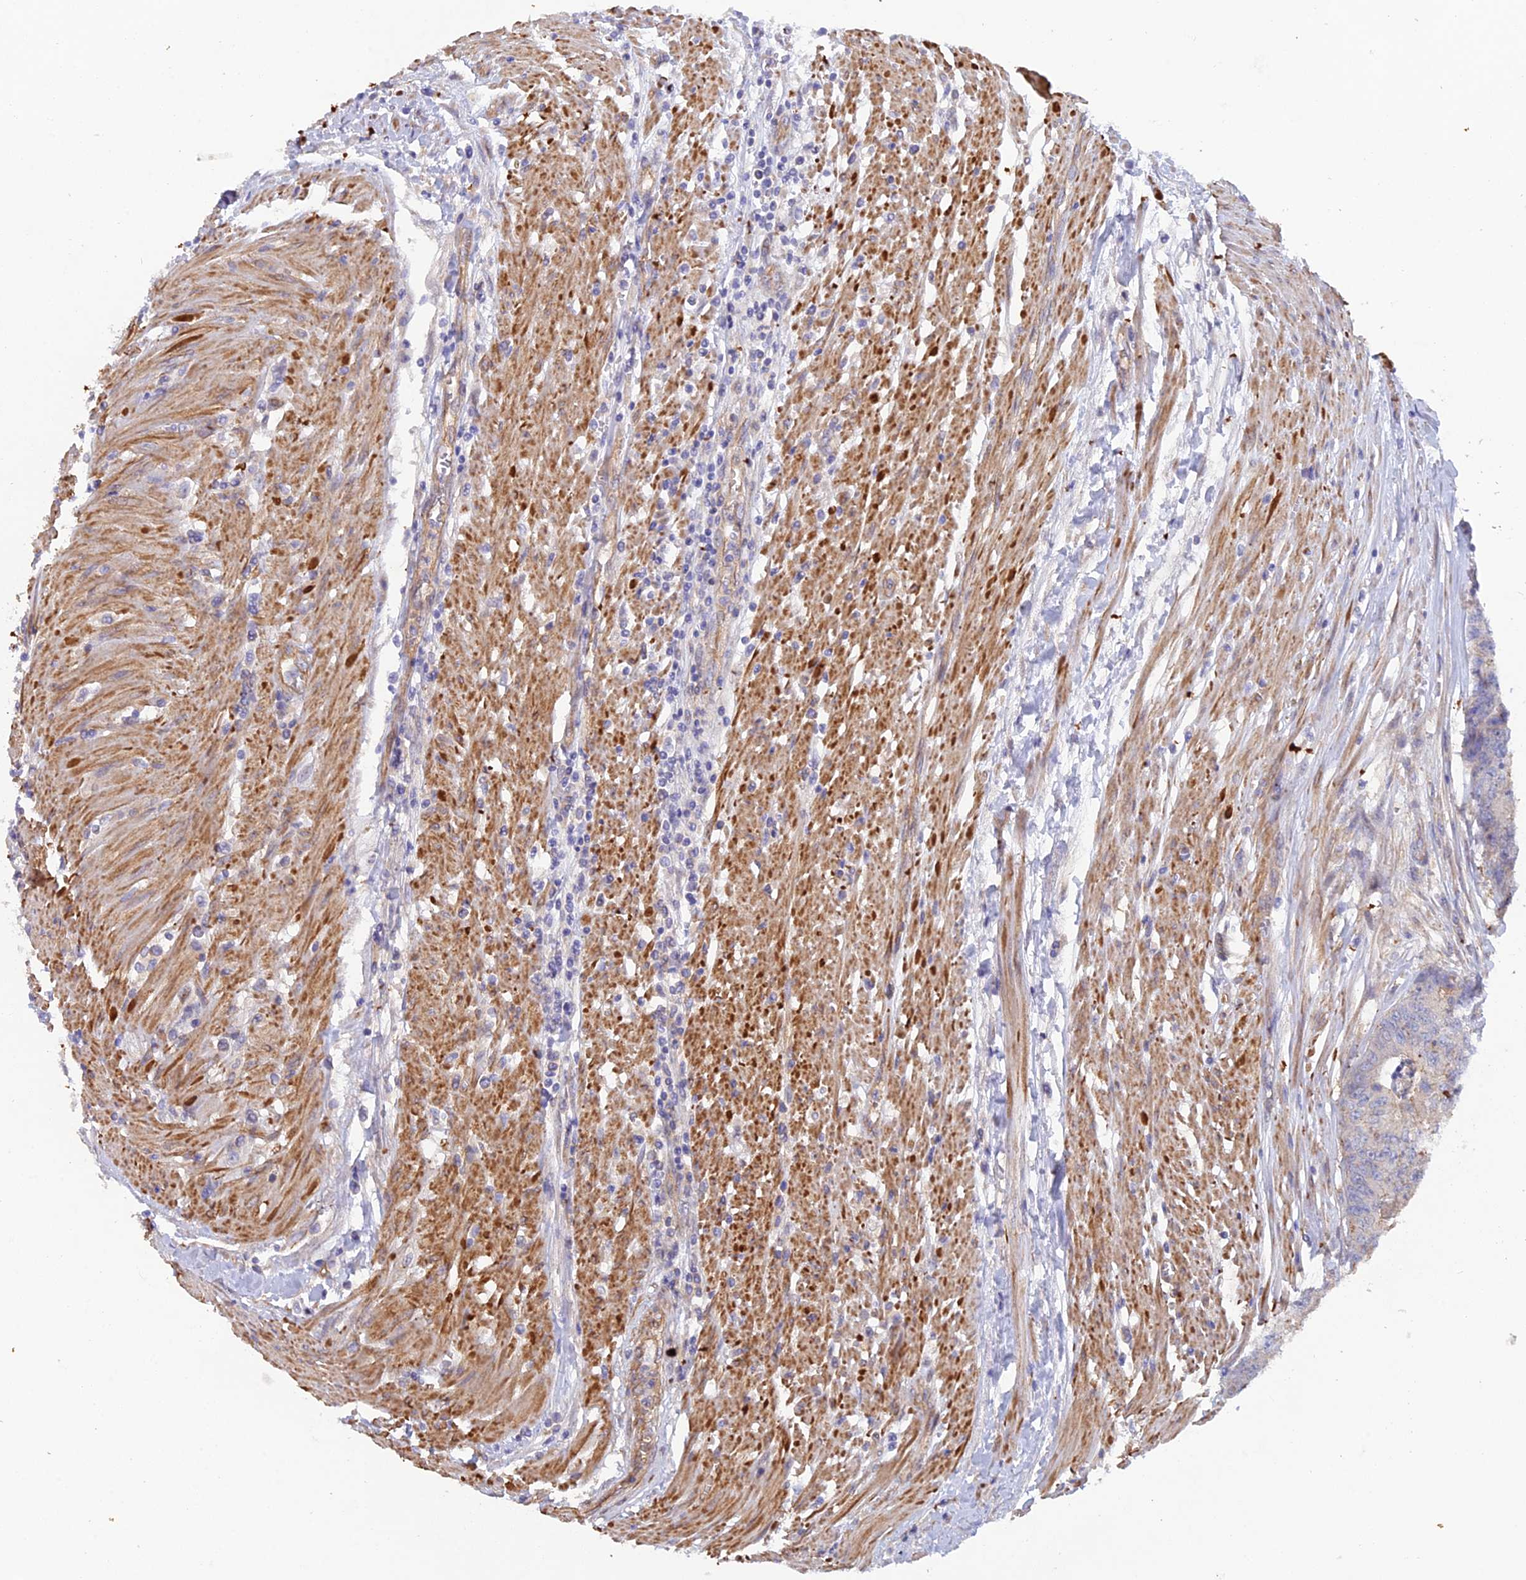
{"staining": {"intensity": "moderate", "quantity": "<25%", "location": "cytoplasmic/membranous"}, "tissue": "colorectal cancer", "cell_type": "Tumor cells", "image_type": "cancer", "snomed": [{"axis": "morphology", "description": "Adenocarcinoma, NOS"}, {"axis": "topography", "description": "Colon"}], "caption": "This is a histology image of immunohistochemistry (IHC) staining of colorectal cancer (adenocarcinoma), which shows moderate positivity in the cytoplasmic/membranous of tumor cells.", "gene": "FZR1", "patient": {"sex": "female", "age": 67}}